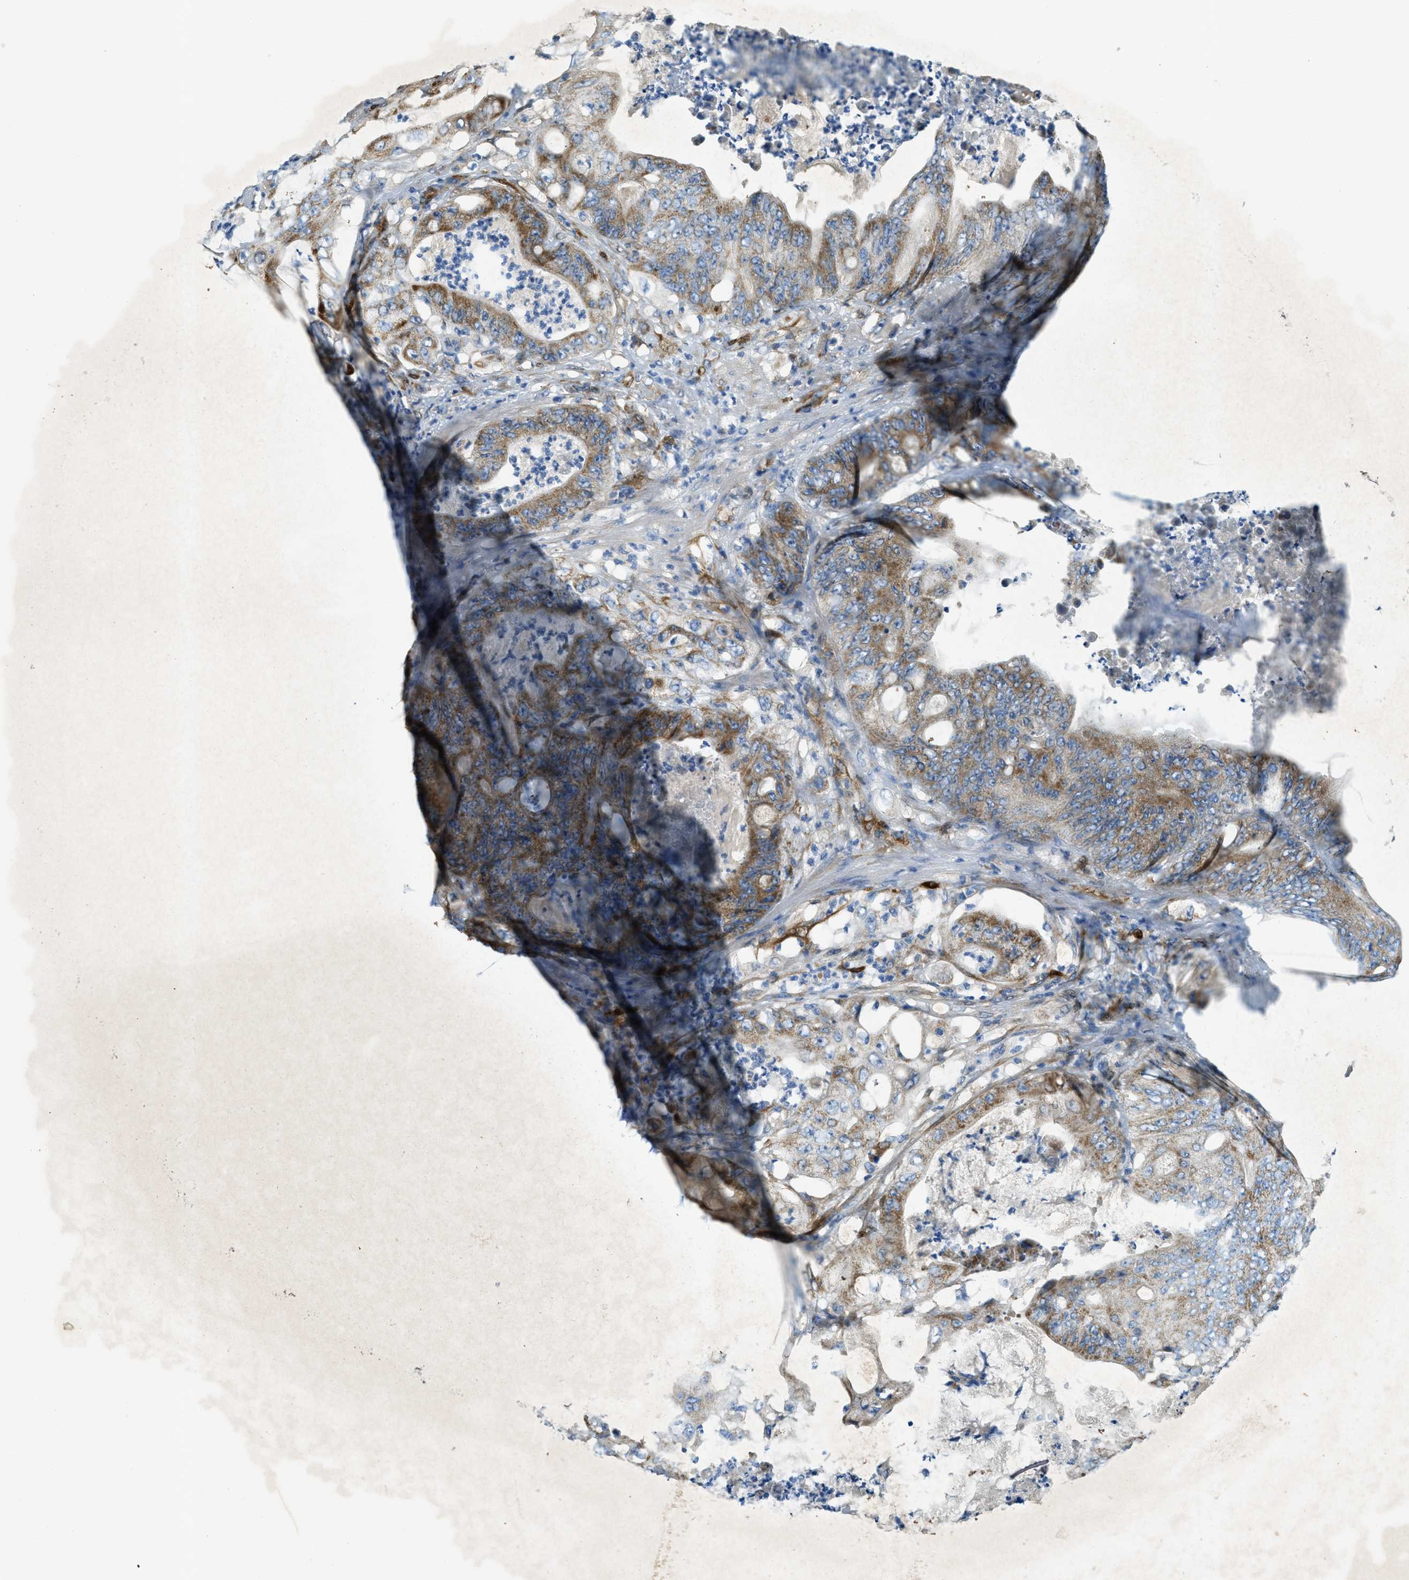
{"staining": {"intensity": "moderate", "quantity": ">75%", "location": "cytoplasmic/membranous"}, "tissue": "stomach cancer", "cell_type": "Tumor cells", "image_type": "cancer", "snomed": [{"axis": "morphology", "description": "Adenocarcinoma, NOS"}, {"axis": "topography", "description": "Stomach"}], "caption": "IHC photomicrograph of human stomach cancer stained for a protein (brown), which demonstrates medium levels of moderate cytoplasmic/membranous staining in approximately >75% of tumor cells.", "gene": "CYGB", "patient": {"sex": "female", "age": 73}}